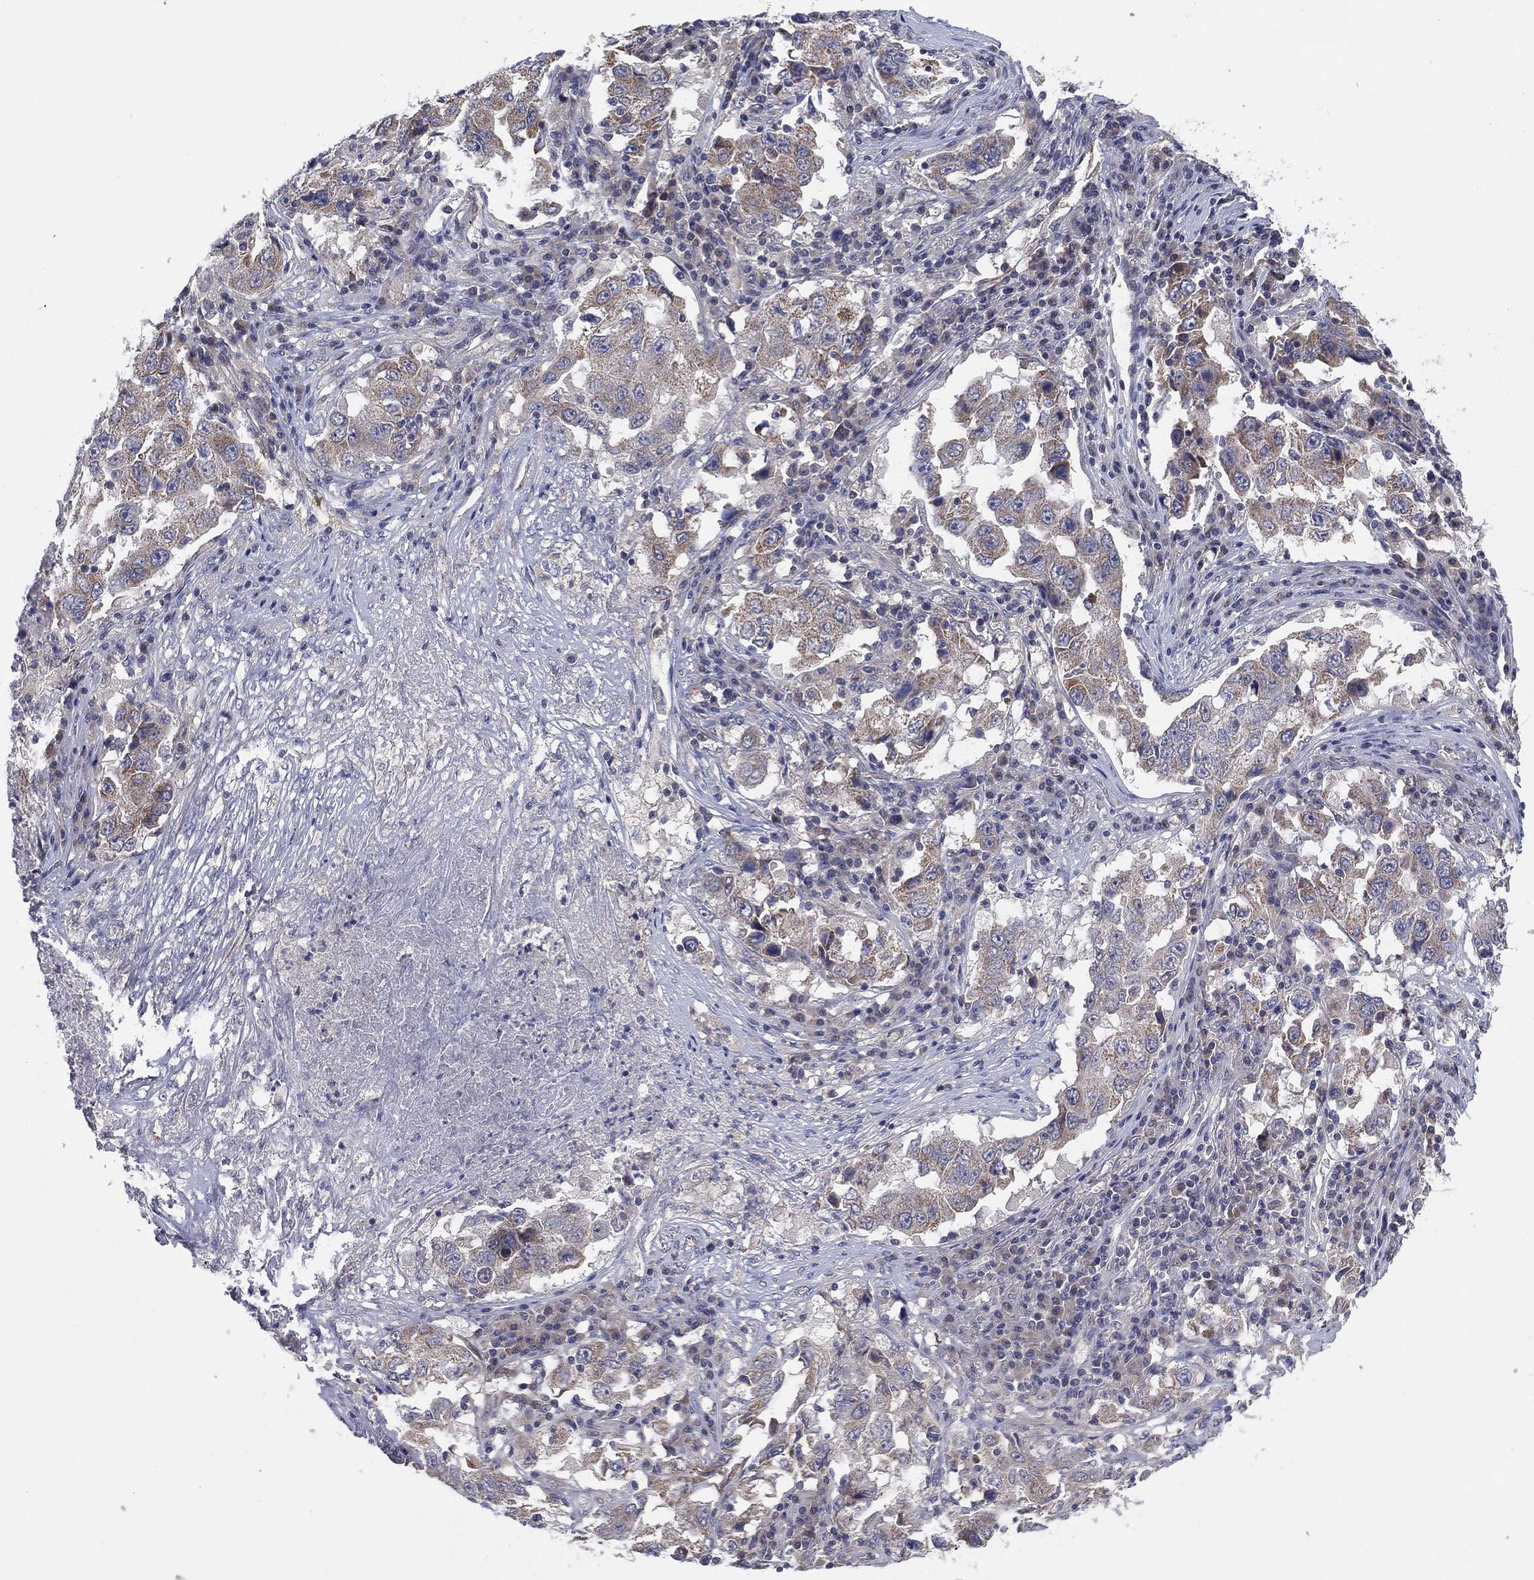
{"staining": {"intensity": "weak", "quantity": "<25%", "location": "cytoplasmic/membranous"}, "tissue": "lung cancer", "cell_type": "Tumor cells", "image_type": "cancer", "snomed": [{"axis": "morphology", "description": "Adenocarcinoma, NOS"}, {"axis": "topography", "description": "Lung"}], "caption": "Lung cancer (adenocarcinoma) stained for a protein using immunohistochemistry shows no staining tumor cells.", "gene": "MPP7", "patient": {"sex": "male", "age": 73}}